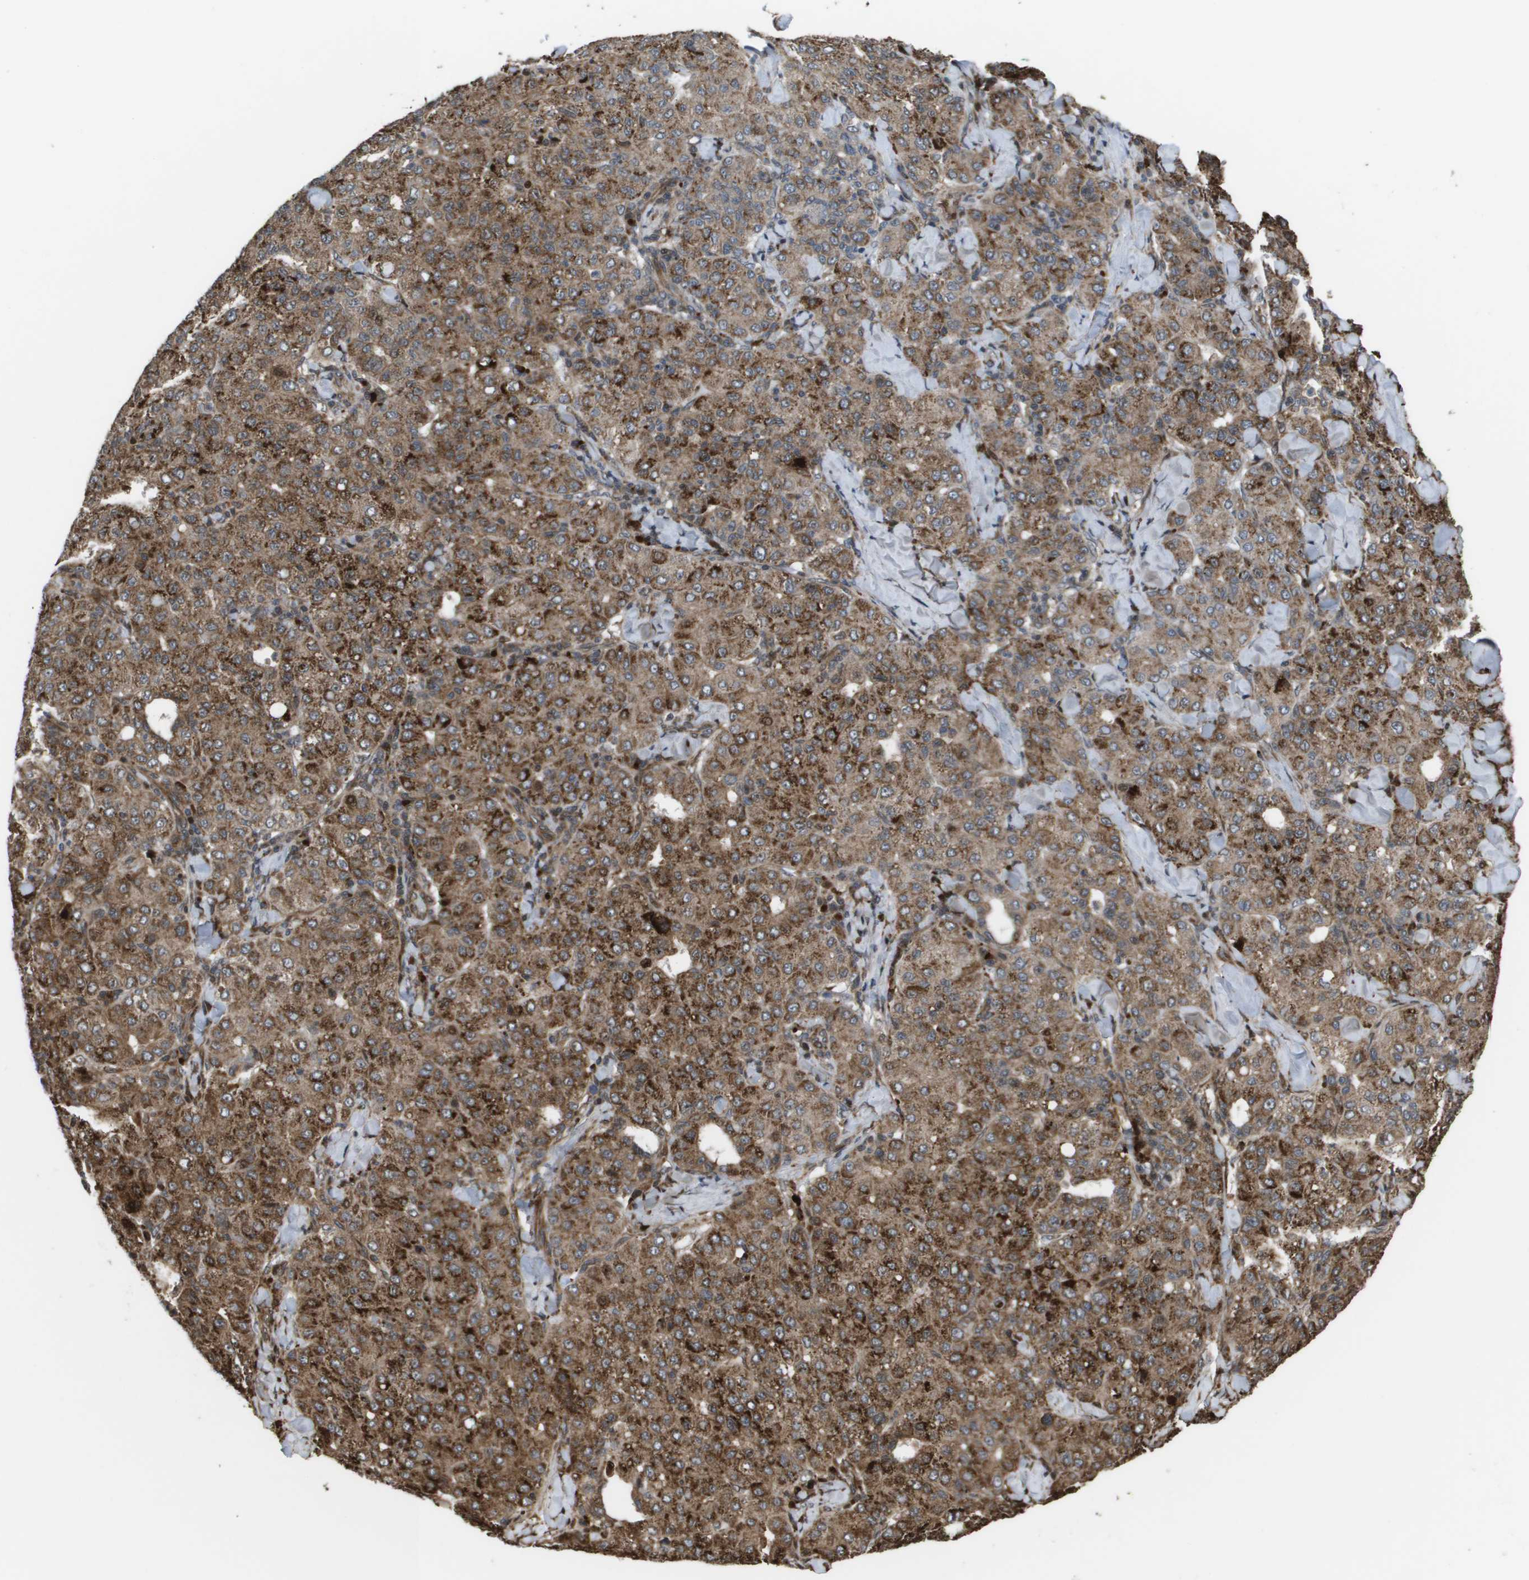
{"staining": {"intensity": "moderate", "quantity": ">75%", "location": "cytoplasmic/membranous"}, "tissue": "liver cancer", "cell_type": "Tumor cells", "image_type": "cancer", "snomed": [{"axis": "morphology", "description": "Carcinoma, Hepatocellular, NOS"}, {"axis": "topography", "description": "Liver"}], "caption": "Moderate cytoplasmic/membranous staining is seen in about >75% of tumor cells in hepatocellular carcinoma (liver).", "gene": "AXIN2", "patient": {"sex": "male", "age": 65}}